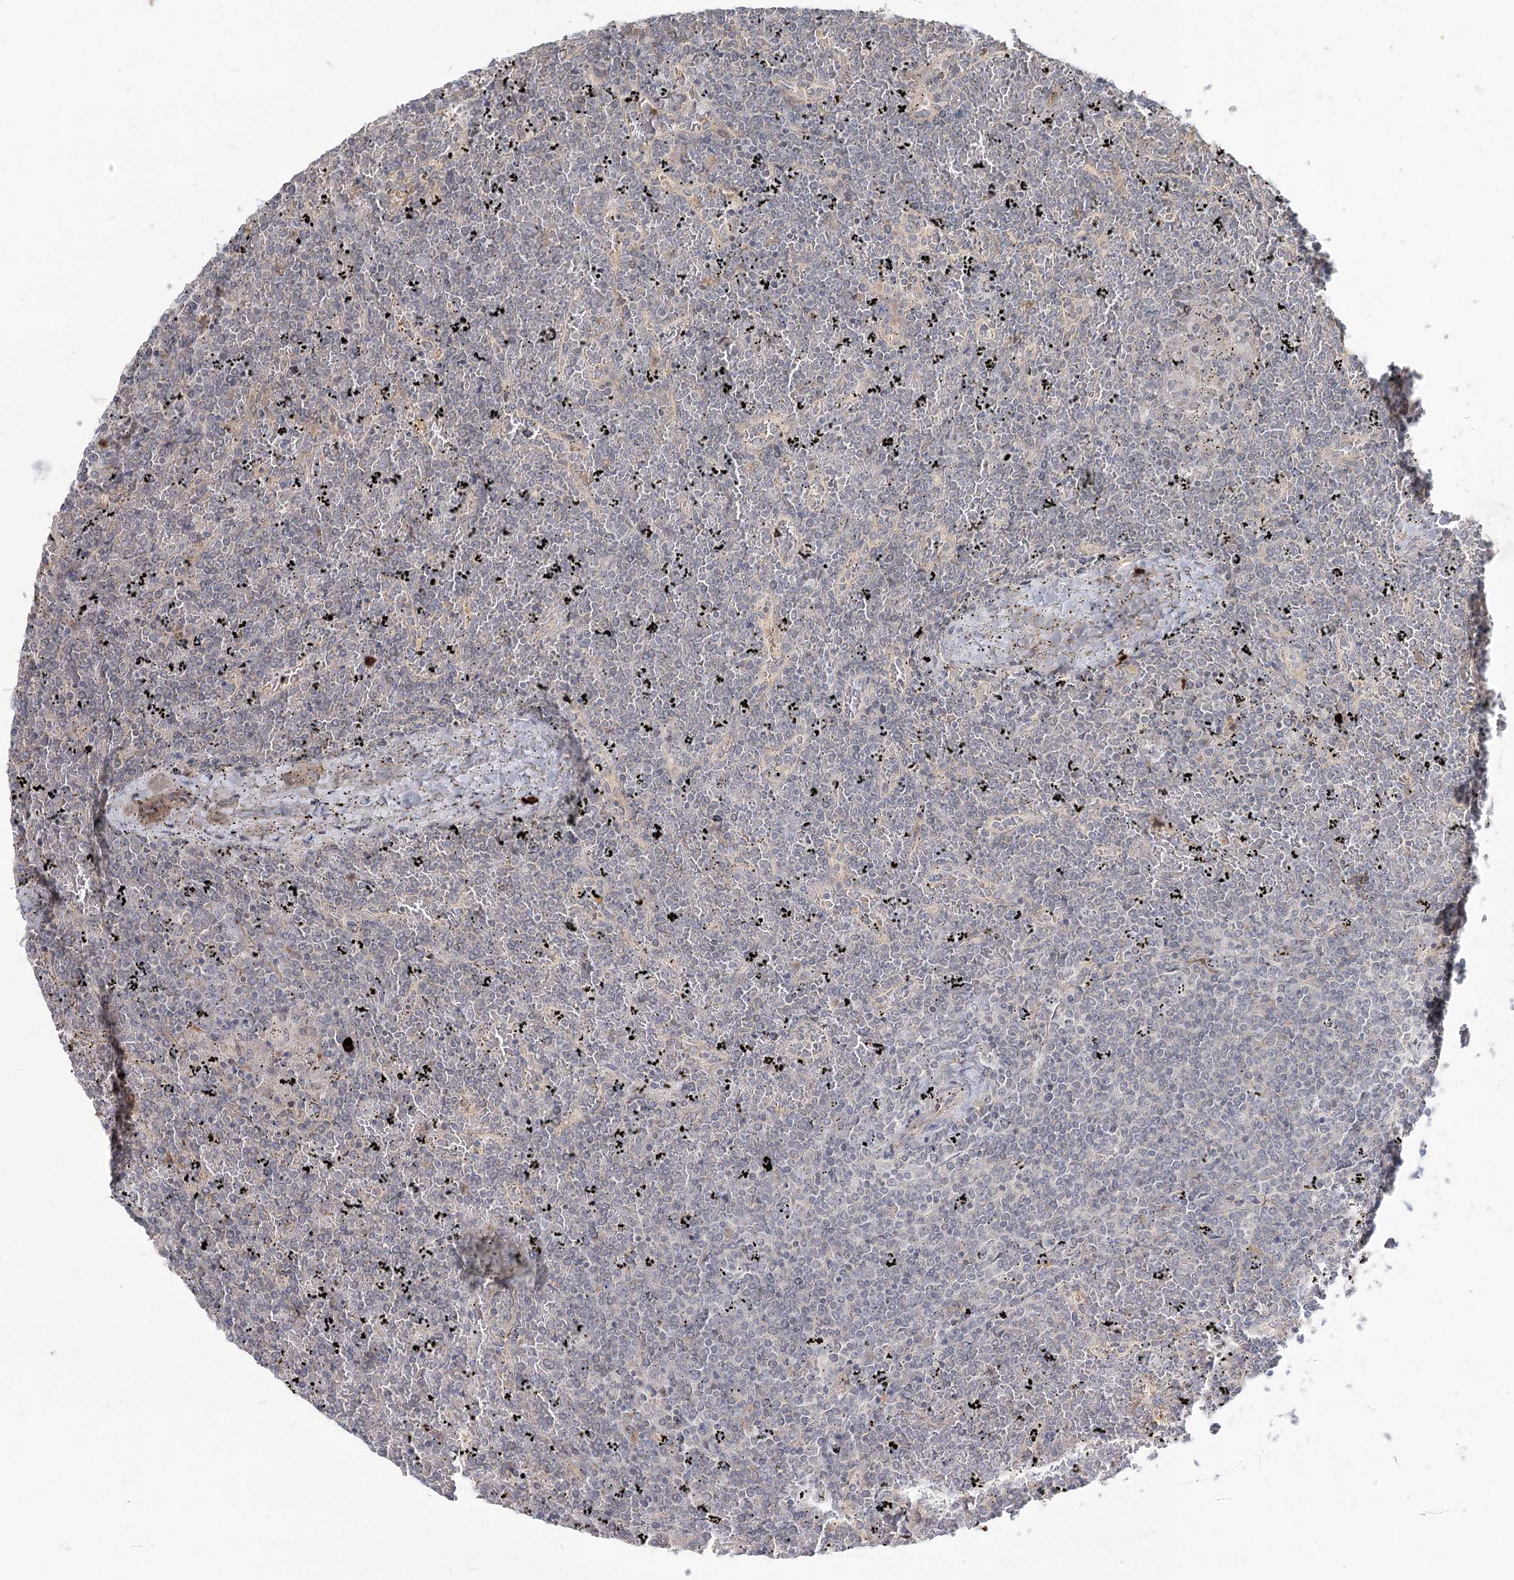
{"staining": {"intensity": "negative", "quantity": "none", "location": "none"}, "tissue": "lymphoma", "cell_type": "Tumor cells", "image_type": "cancer", "snomed": [{"axis": "morphology", "description": "Malignant lymphoma, non-Hodgkin's type, Low grade"}, {"axis": "topography", "description": "Spleen"}], "caption": "Micrograph shows no protein expression in tumor cells of low-grade malignant lymphoma, non-Hodgkin's type tissue.", "gene": "GUCY2C", "patient": {"sex": "female", "age": 19}}